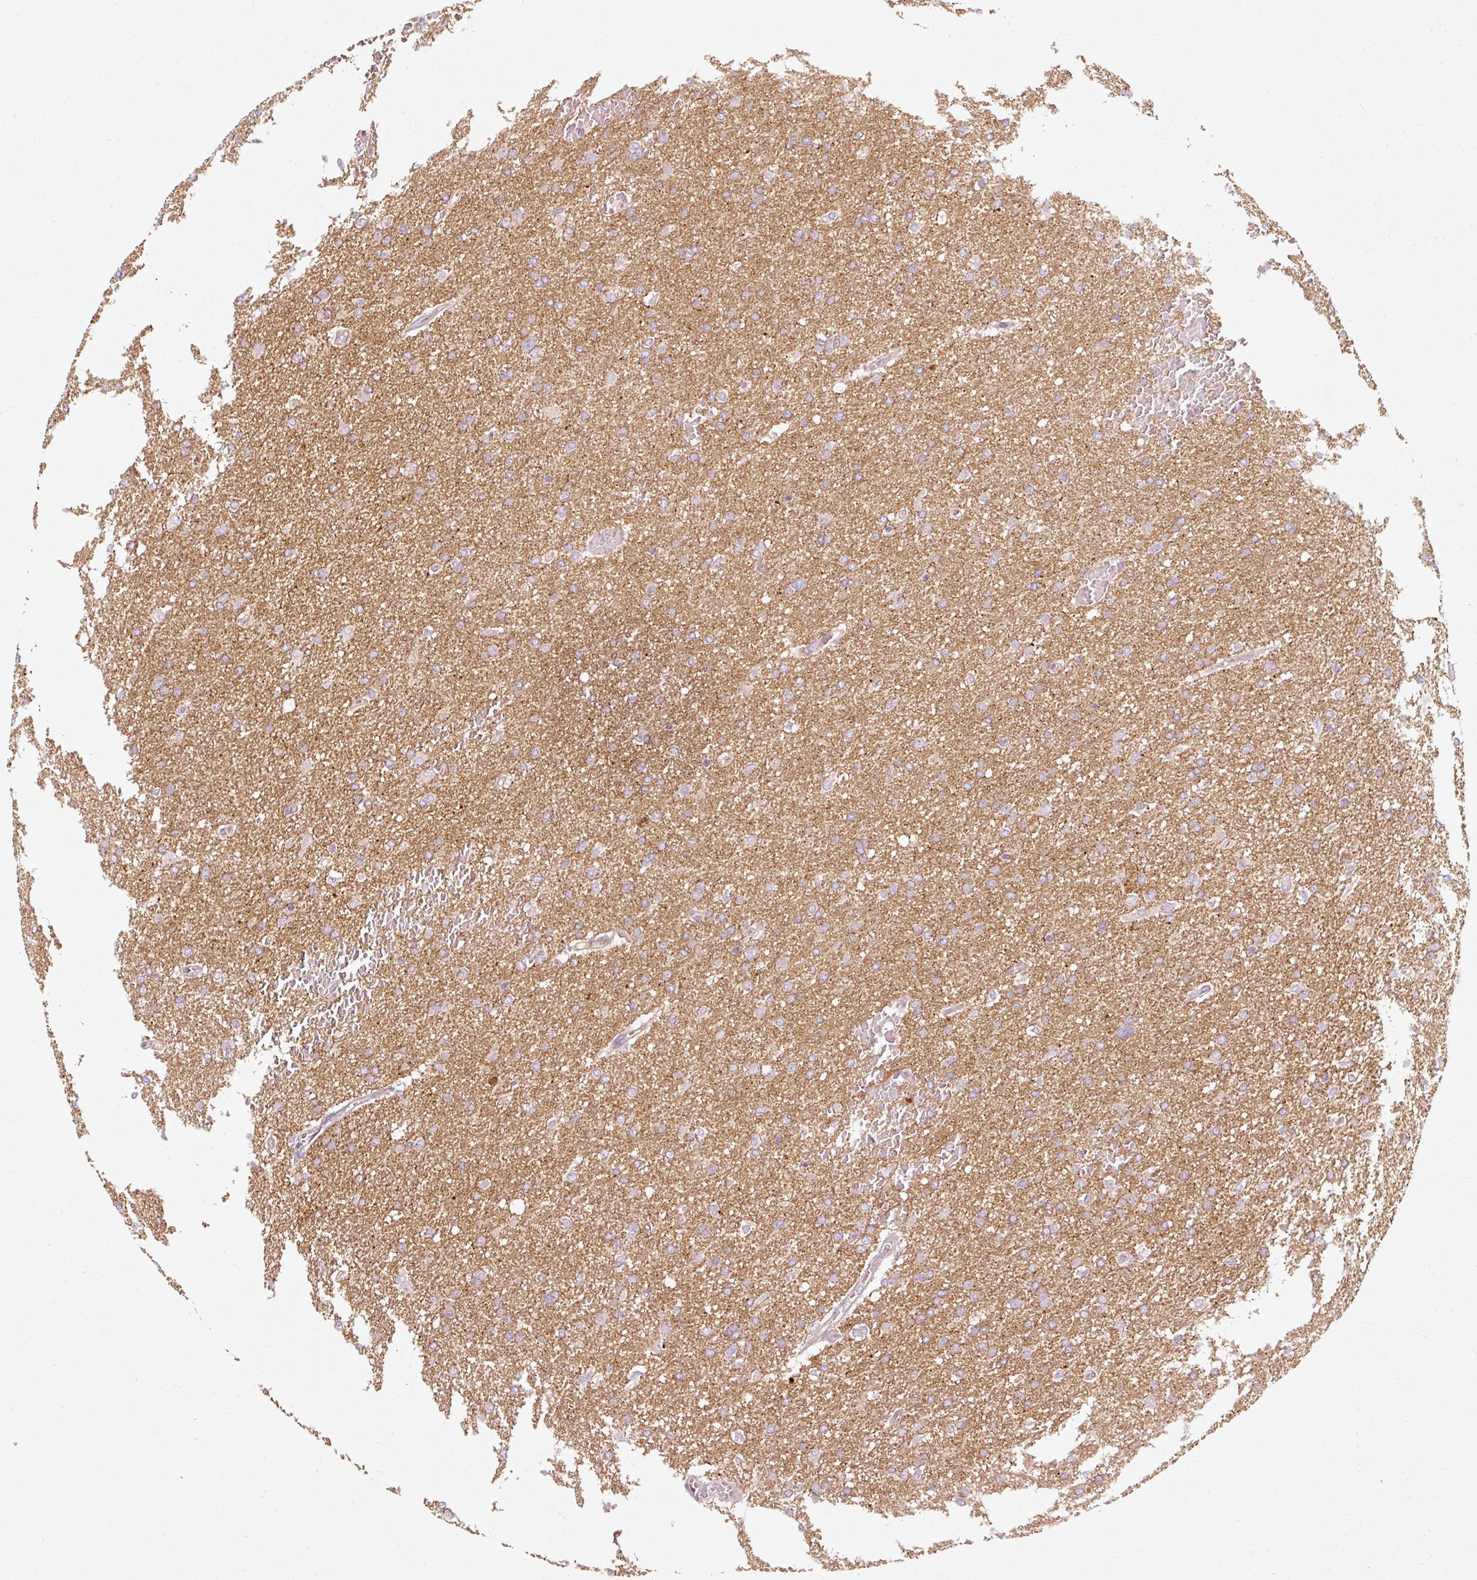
{"staining": {"intensity": "negative", "quantity": "none", "location": "none"}, "tissue": "glioma", "cell_type": "Tumor cells", "image_type": "cancer", "snomed": [{"axis": "morphology", "description": "Glioma, malignant, High grade"}, {"axis": "topography", "description": "Cerebral cortex"}], "caption": "Immunohistochemistry of malignant glioma (high-grade) shows no expression in tumor cells. (Immunohistochemistry, brightfield microscopy, high magnification).", "gene": "NAPA", "patient": {"sex": "female", "age": 36}}